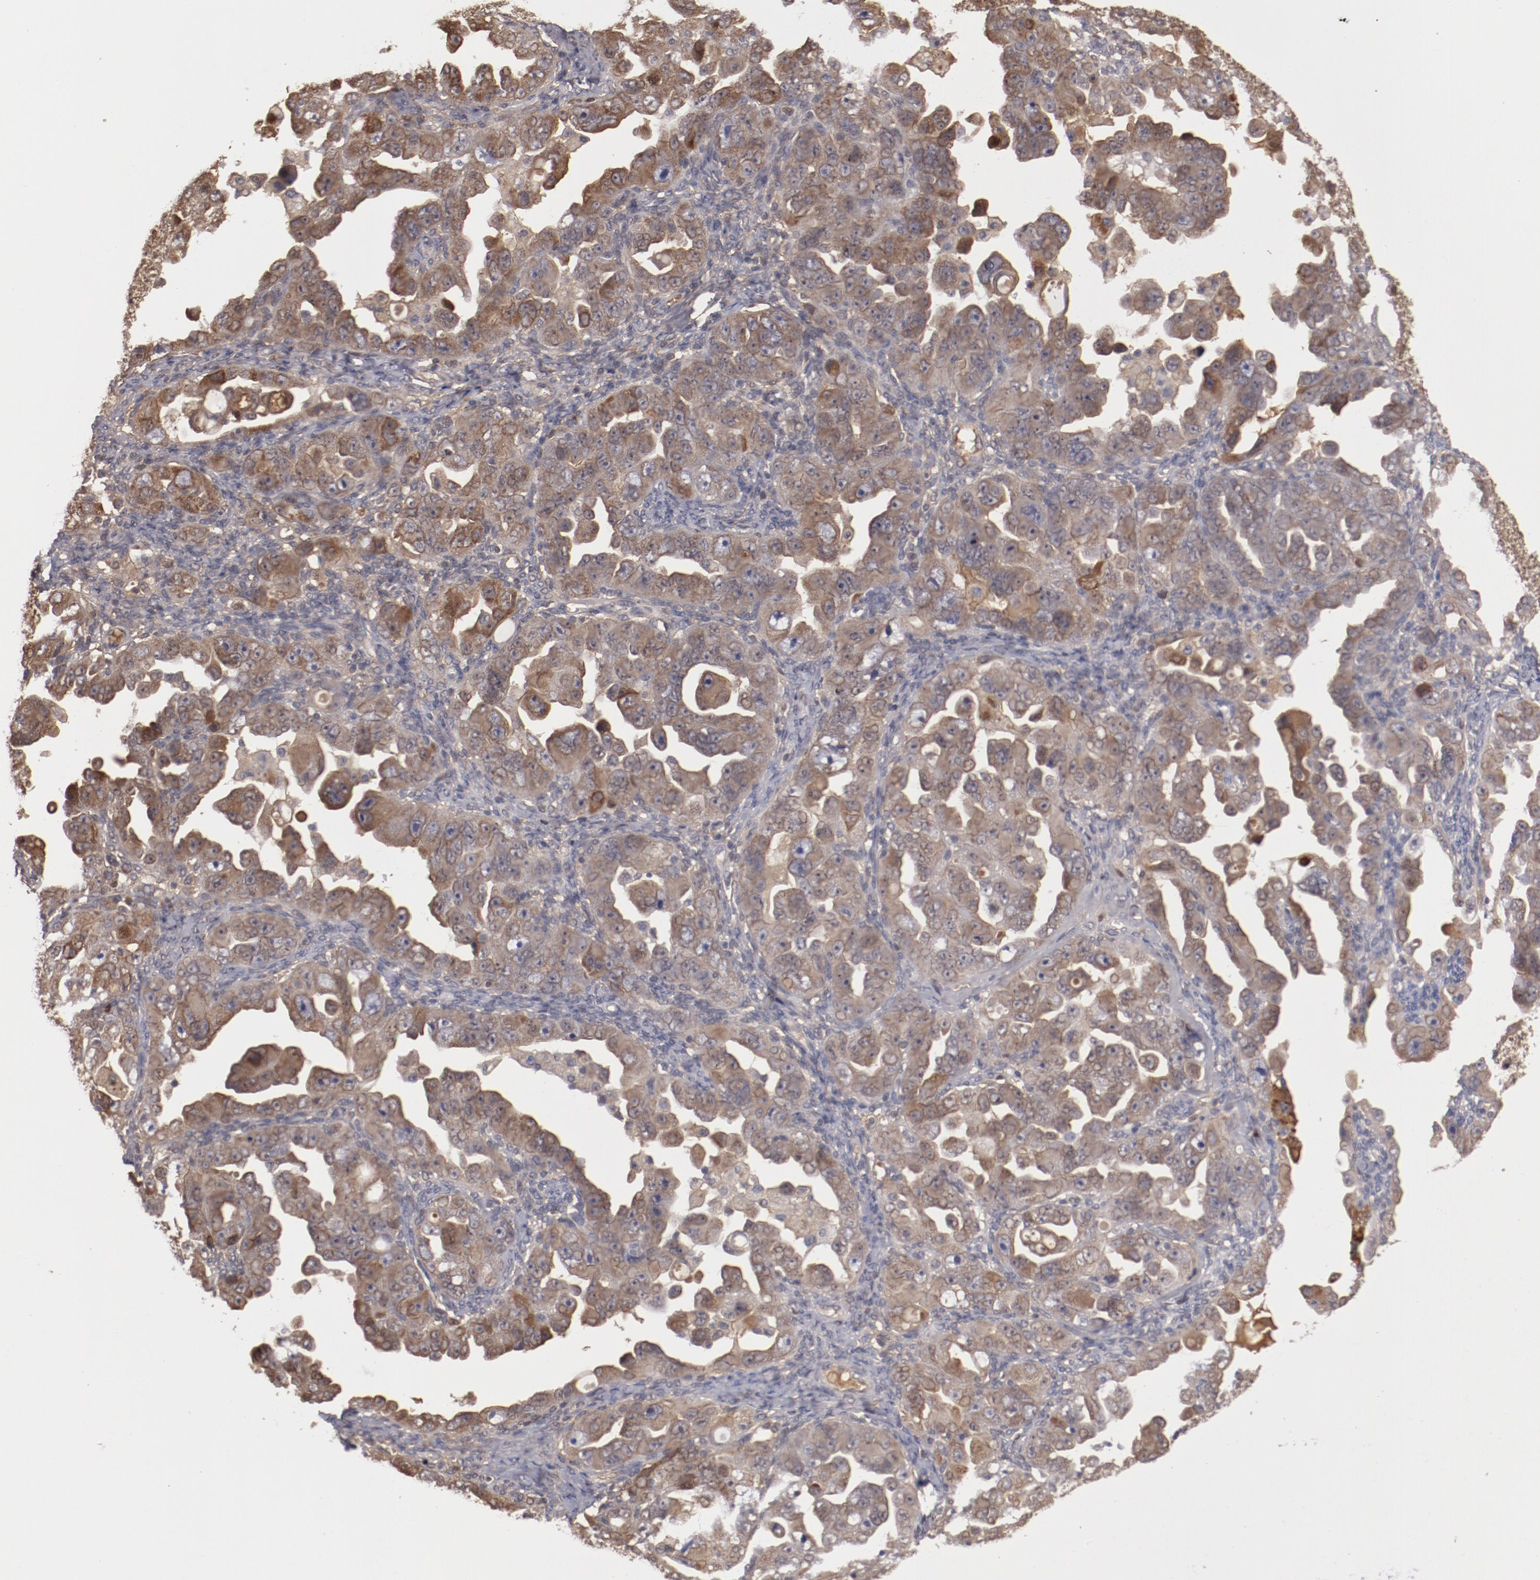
{"staining": {"intensity": "moderate", "quantity": ">75%", "location": "cytoplasmic/membranous"}, "tissue": "ovarian cancer", "cell_type": "Tumor cells", "image_type": "cancer", "snomed": [{"axis": "morphology", "description": "Cystadenocarcinoma, serous, NOS"}, {"axis": "topography", "description": "Ovary"}], "caption": "Immunohistochemistry photomicrograph of serous cystadenocarcinoma (ovarian) stained for a protein (brown), which reveals medium levels of moderate cytoplasmic/membranous positivity in about >75% of tumor cells.", "gene": "SERPINA7", "patient": {"sex": "female", "age": 66}}